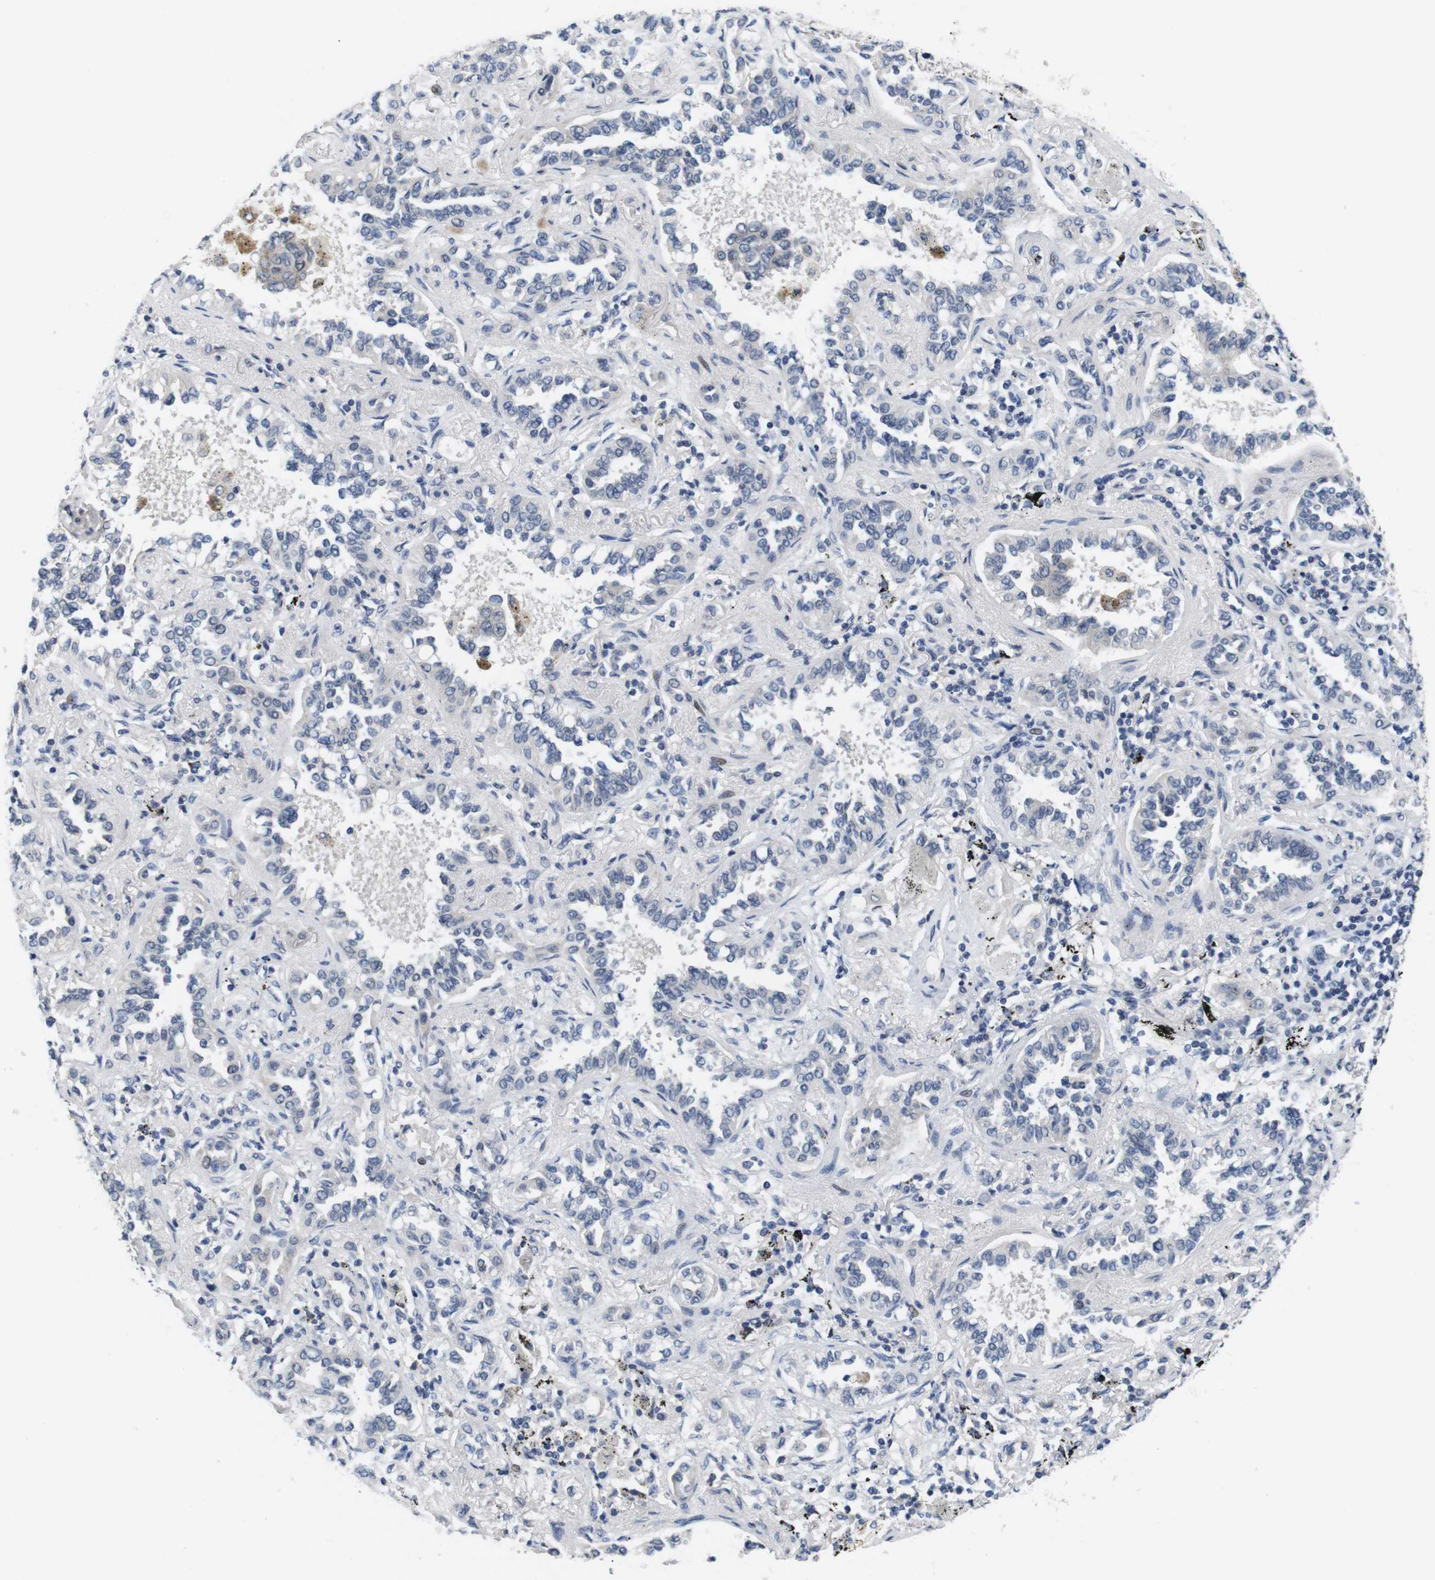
{"staining": {"intensity": "negative", "quantity": "none", "location": "none"}, "tissue": "lung cancer", "cell_type": "Tumor cells", "image_type": "cancer", "snomed": [{"axis": "morphology", "description": "Normal tissue, NOS"}, {"axis": "morphology", "description": "Adenocarcinoma, NOS"}, {"axis": "topography", "description": "Lung"}], "caption": "Adenocarcinoma (lung) was stained to show a protein in brown. There is no significant positivity in tumor cells.", "gene": "SKP2", "patient": {"sex": "male", "age": 59}}